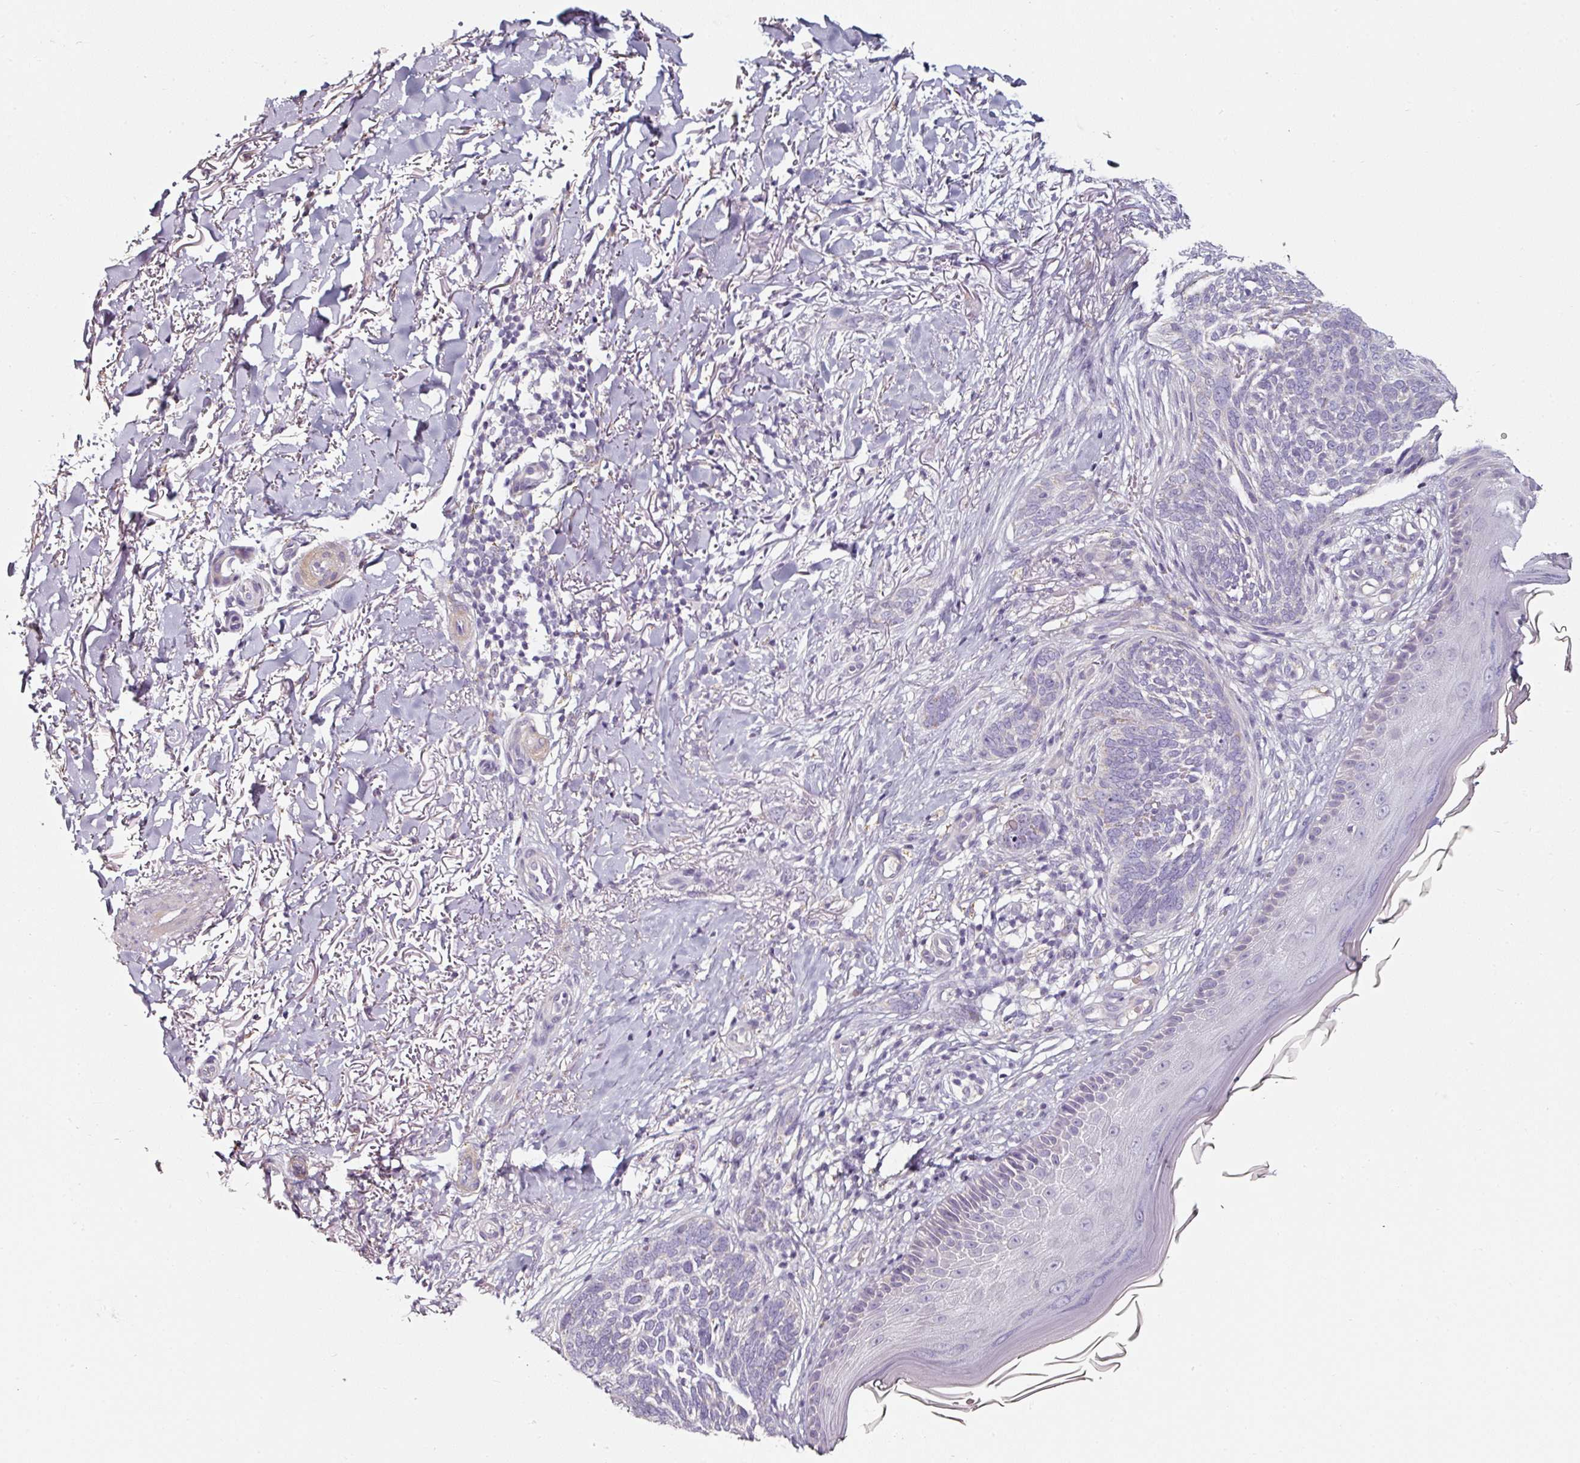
{"staining": {"intensity": "negative", "quantity": "none", "location": "none"}, "tissue": "skin cancer", "cell_type": "Tumor cells", "image_type": "cancer", "snomed": [{"axis": "morphology", "description": "Normal tissue, NOS"}, {"axis": "morphology", "description": "Basal cell carcinoma"}, {"axis": "topography", "description": "Skin"}], "caption": "Immunohistochemical staining of human basal cell carcinoma (skin) exhibits no significant positivity in tumor cells. Brightfield microscopy of immunohistochemistry (IHC) stained with DAB (brown) and hematoxylin (blue), captured at high magnification.", "gene": "CAP2", "patient": {"sex": "female", "age": 67}}